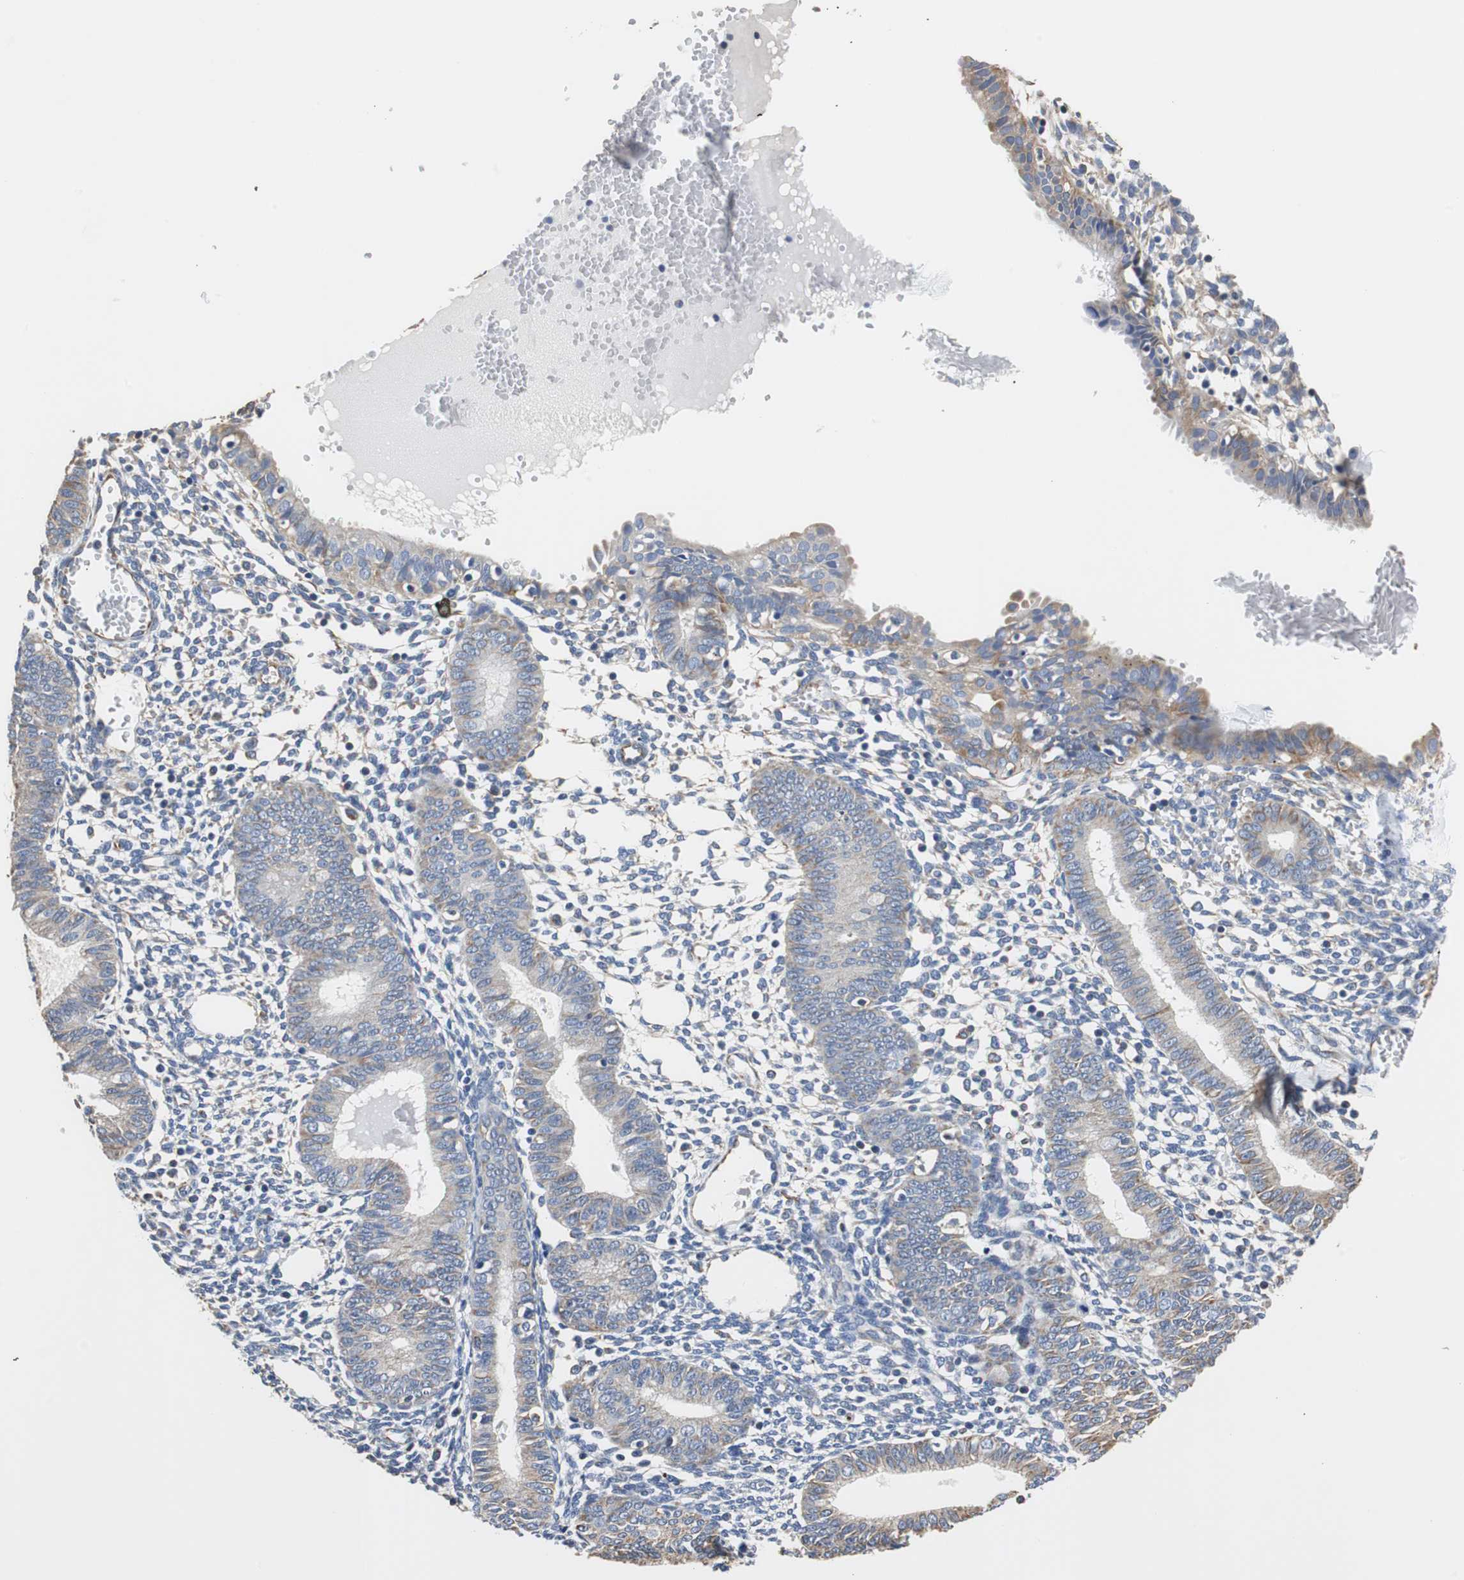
{"staining": {"intensity": "negative", "quantity": "none", "location": "none"}, "tissue": "endometrium", "cell_type": "Cells in endometrial stroma", "image_type": "normal", "snomed": [{"axis": "morphology", "description": "Normal tissue, NOS"}, {"axis": "topography", "description": "Endometrium"}], "caption": "Micrograph shows no protein staining in cells in endometrial stroma of benign endometrium. The staining was performed using DAB to visualize the protein expression in brown, while the nuclei were stained in blue with hematoxylin (Magnification: 20x).", "gene": "PCK1", "patient": {"sex": "female", "age": 61}}